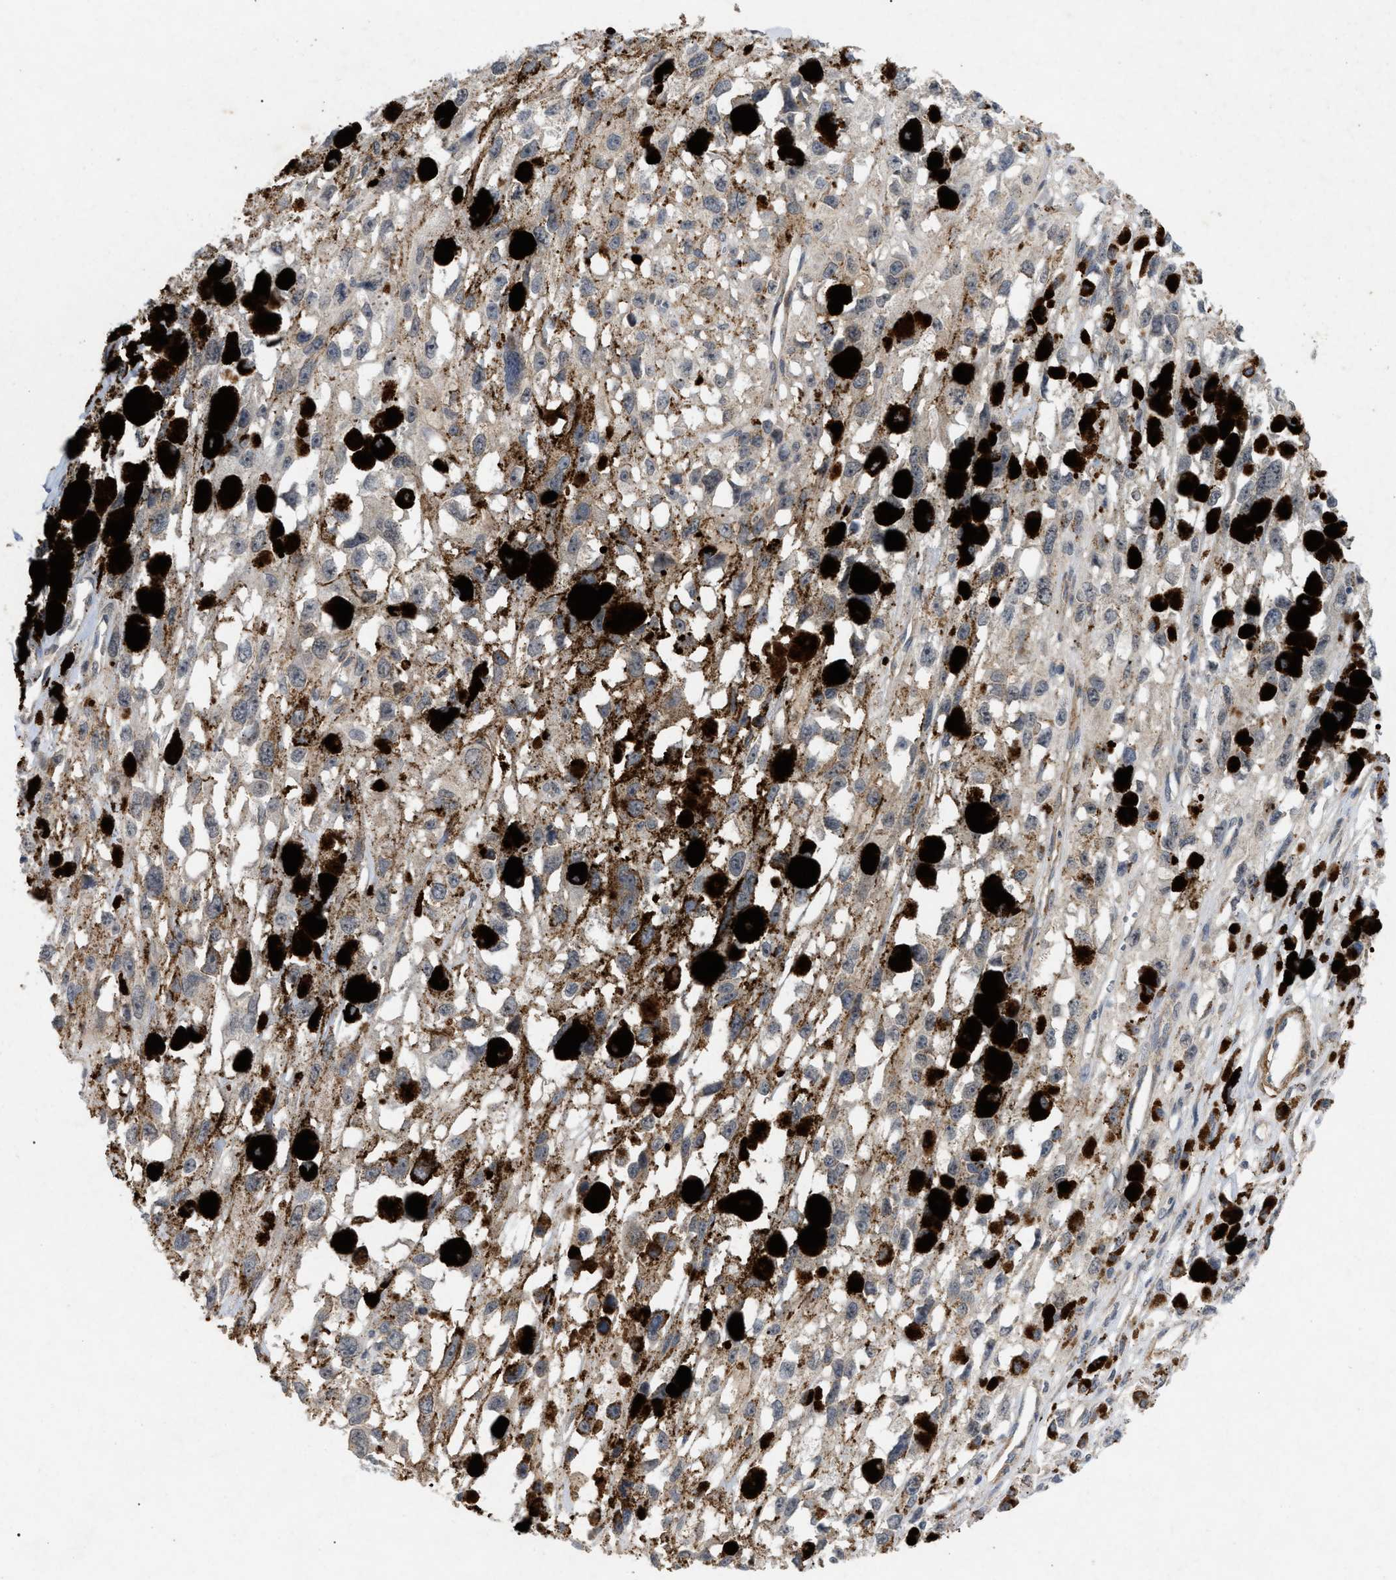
{"staining": {"intensity": "negative", "quantity": "none", "location": "none"}, "tissue": "melanoma", "cell_type": "Tumor cells", "image_type": "cancer", "snomed": [{"axis": "morphology", "description": "Malignant melanoma, Metastatic site"}, {"axis": "topography", "description": "Lymph node"}], "caption": "Immunohistochemistry (IHC) image of human melanoma stained for a protein (brown), which shows no expression in tumor cells.", "gene": "ST6GALNAC6", "patient": {"sex": "male", "age": 59}}